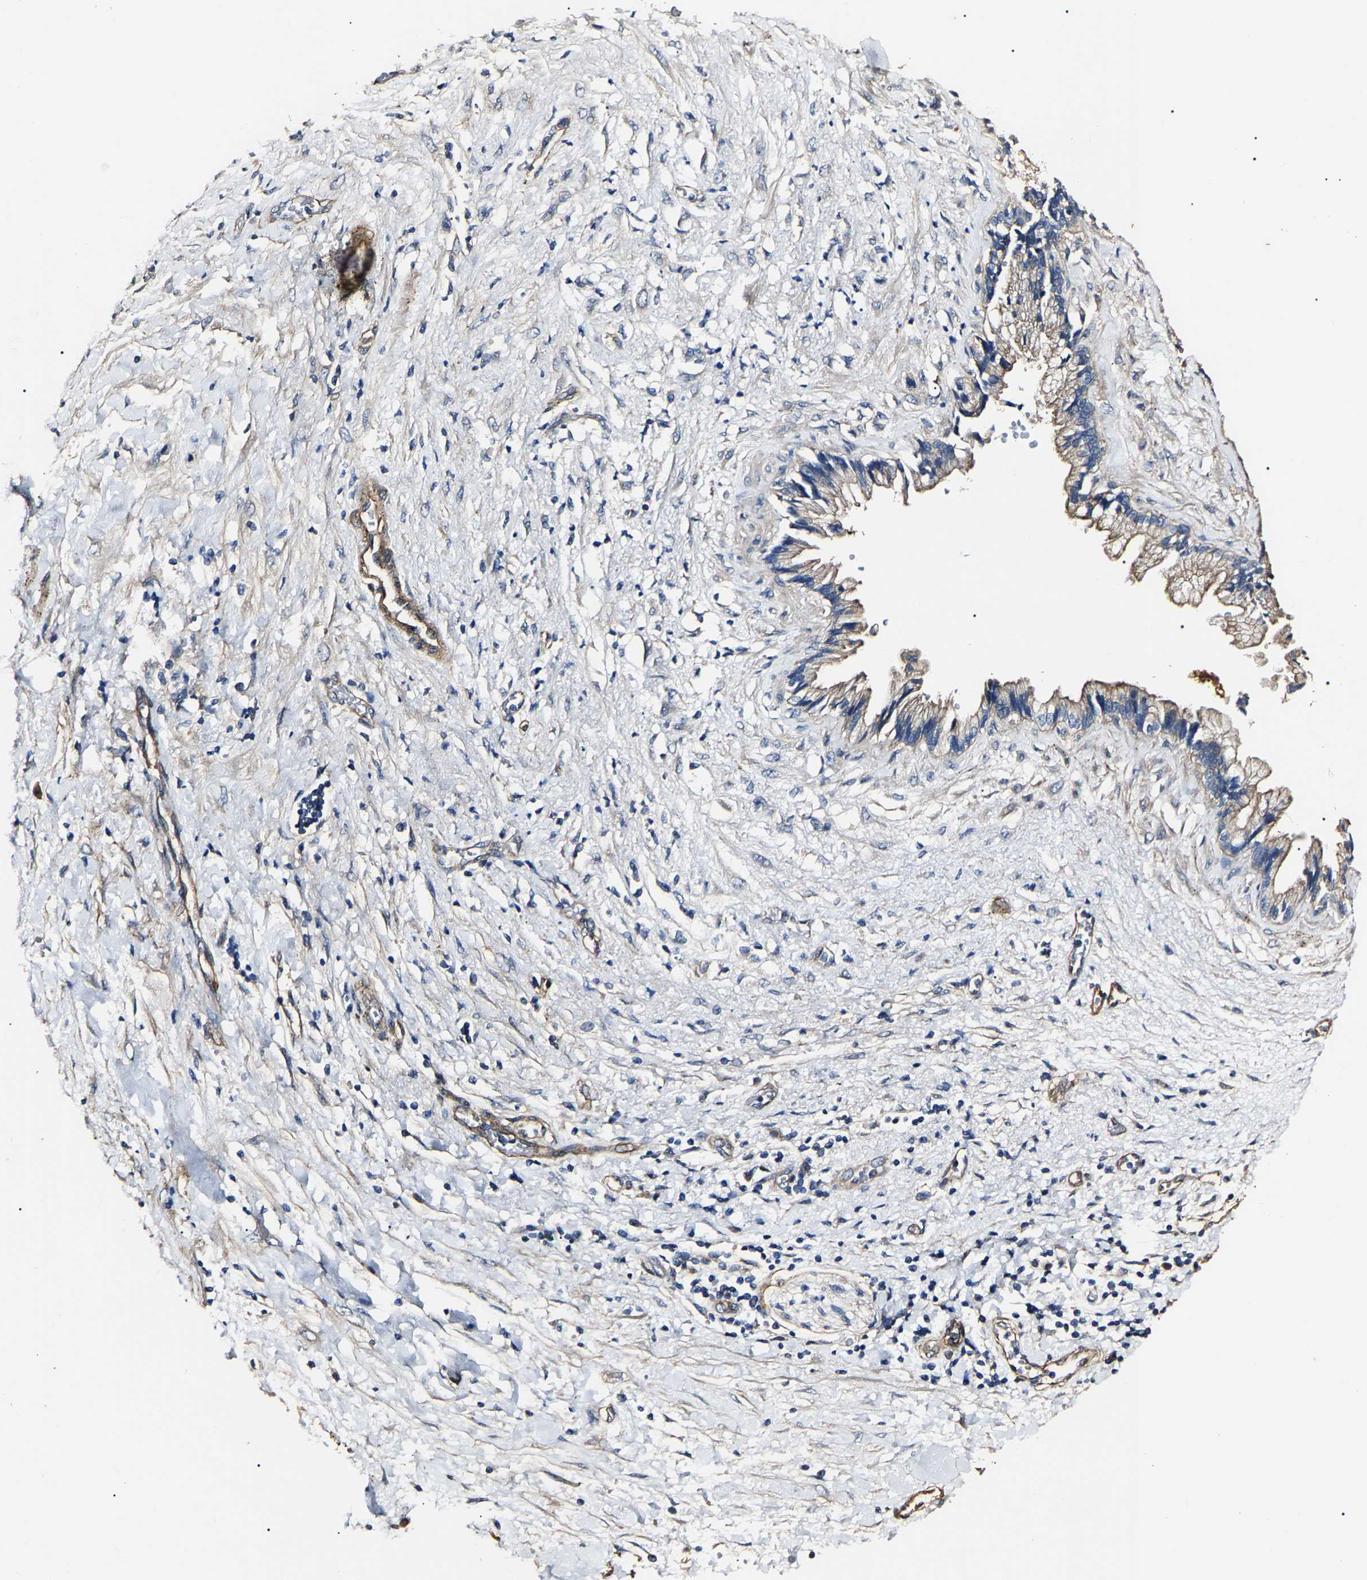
{"staining": {"intensity": "negative", "quantity": "none", "location": "none"}, "tissue": "pancreatic cancer", "cell_type": "Tumor cells", "image_type": "cancer", "snomed": [{"axis": "morphology", "description": "Normal tissue, NOS"}, {"axis": "morphology", "description": "Adenocarcinoma, NOS"}, {"axis": "topography", "description": "Pancreas"}, {"axis": "topography", "description": "Duodenum"}], "caption": "This is an immunohistochemistry (IHC) image of human pancreatic cancer. There is no staining in tumor cells.", "gene": "KLHL42", "patient": {"sex": "female", "age": 60}}